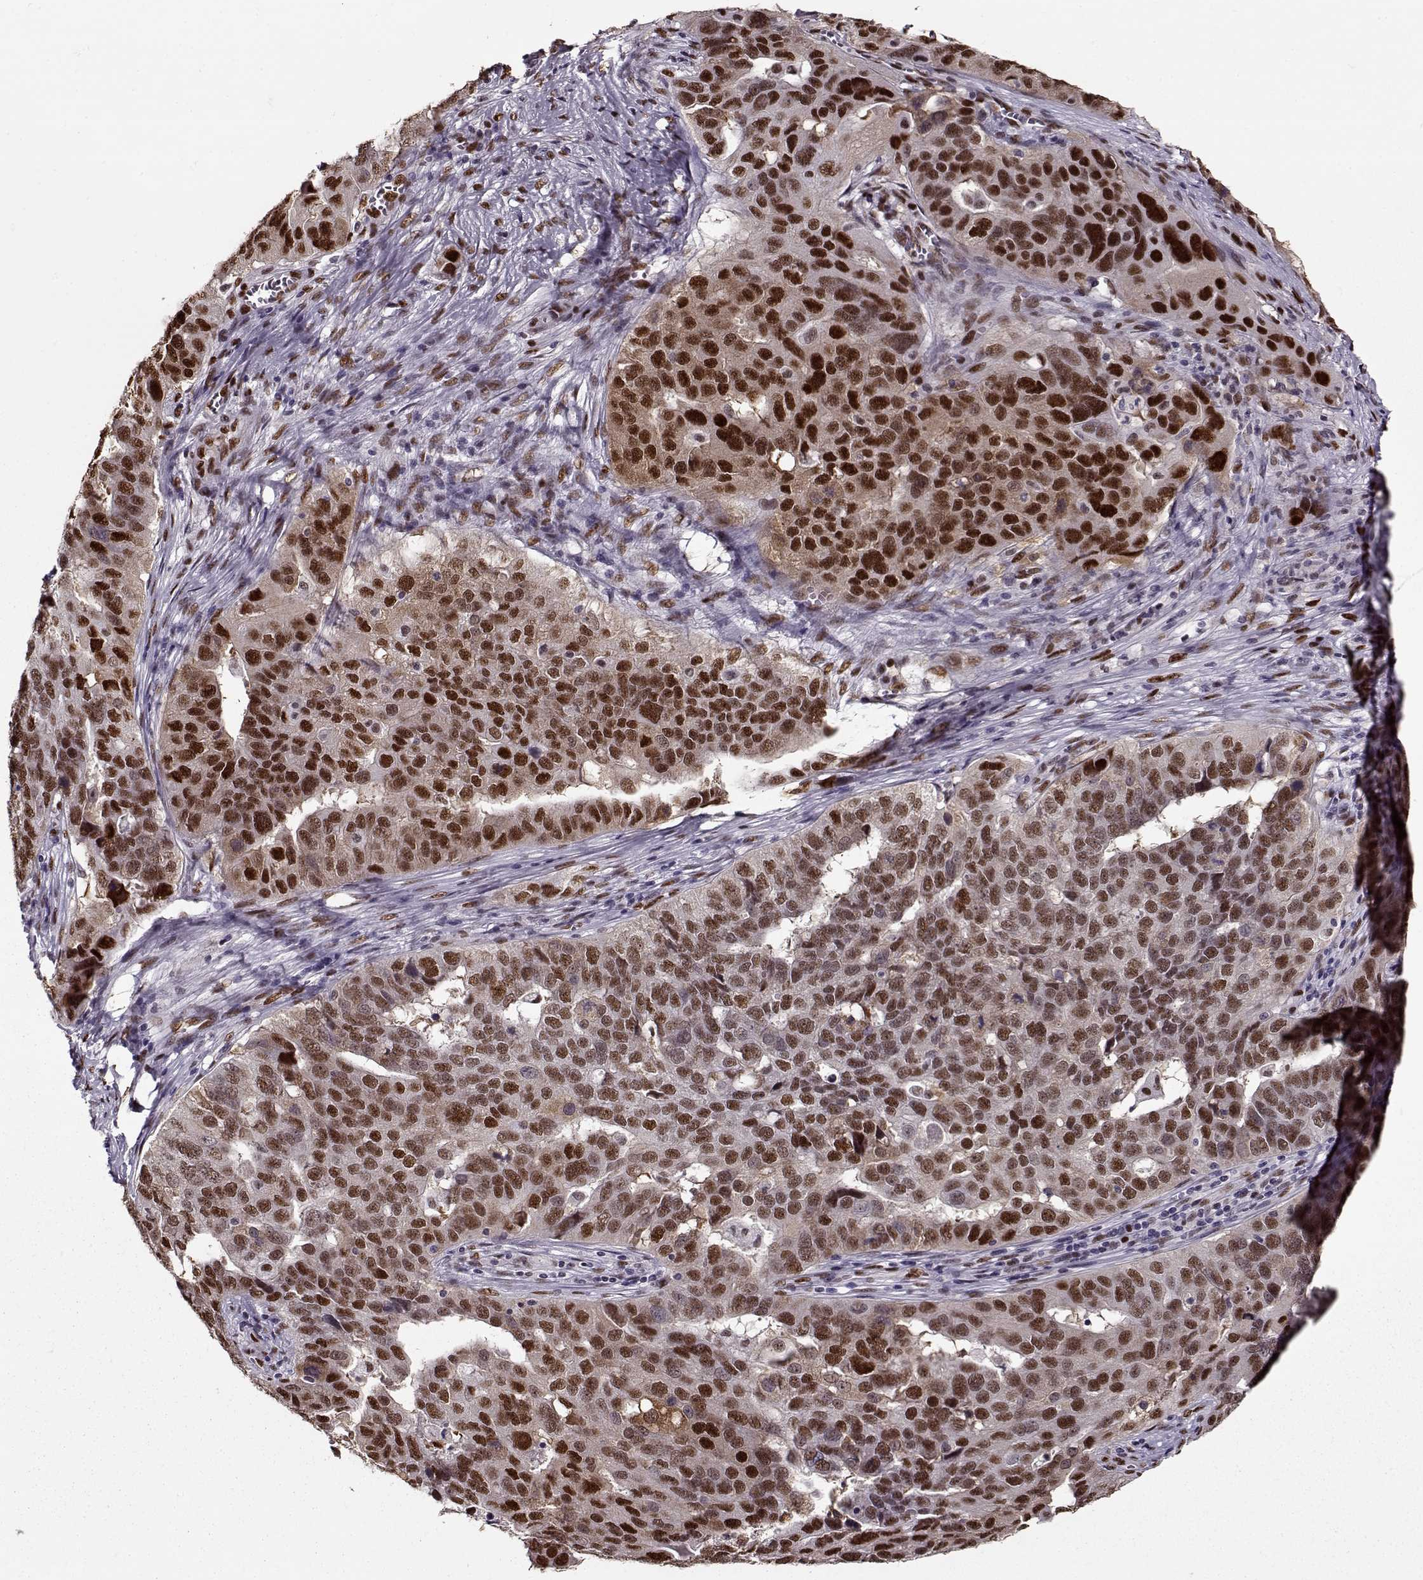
{"staining": {"intensity": "moderate", "quantity": ">75%", "location": "nuclear"}, "tissue": "ovarian cancer", "cell_type": "Tumor cells", "image_type": "cancer", "snomed": [{"axis": "morphology", "description": "Carcinoma, endometroid"}, {"axis": "topography", "description": "Soft tissue"}, {"axis": "topography", "description": "Ovary"}], "caption": "The immunohistochemical stain highlights moderate nuclear positivity in tumor cells of ovarian cancer tissue.", "gene": "PRMT8", "patient": {"sex": "female", "age": 52}}